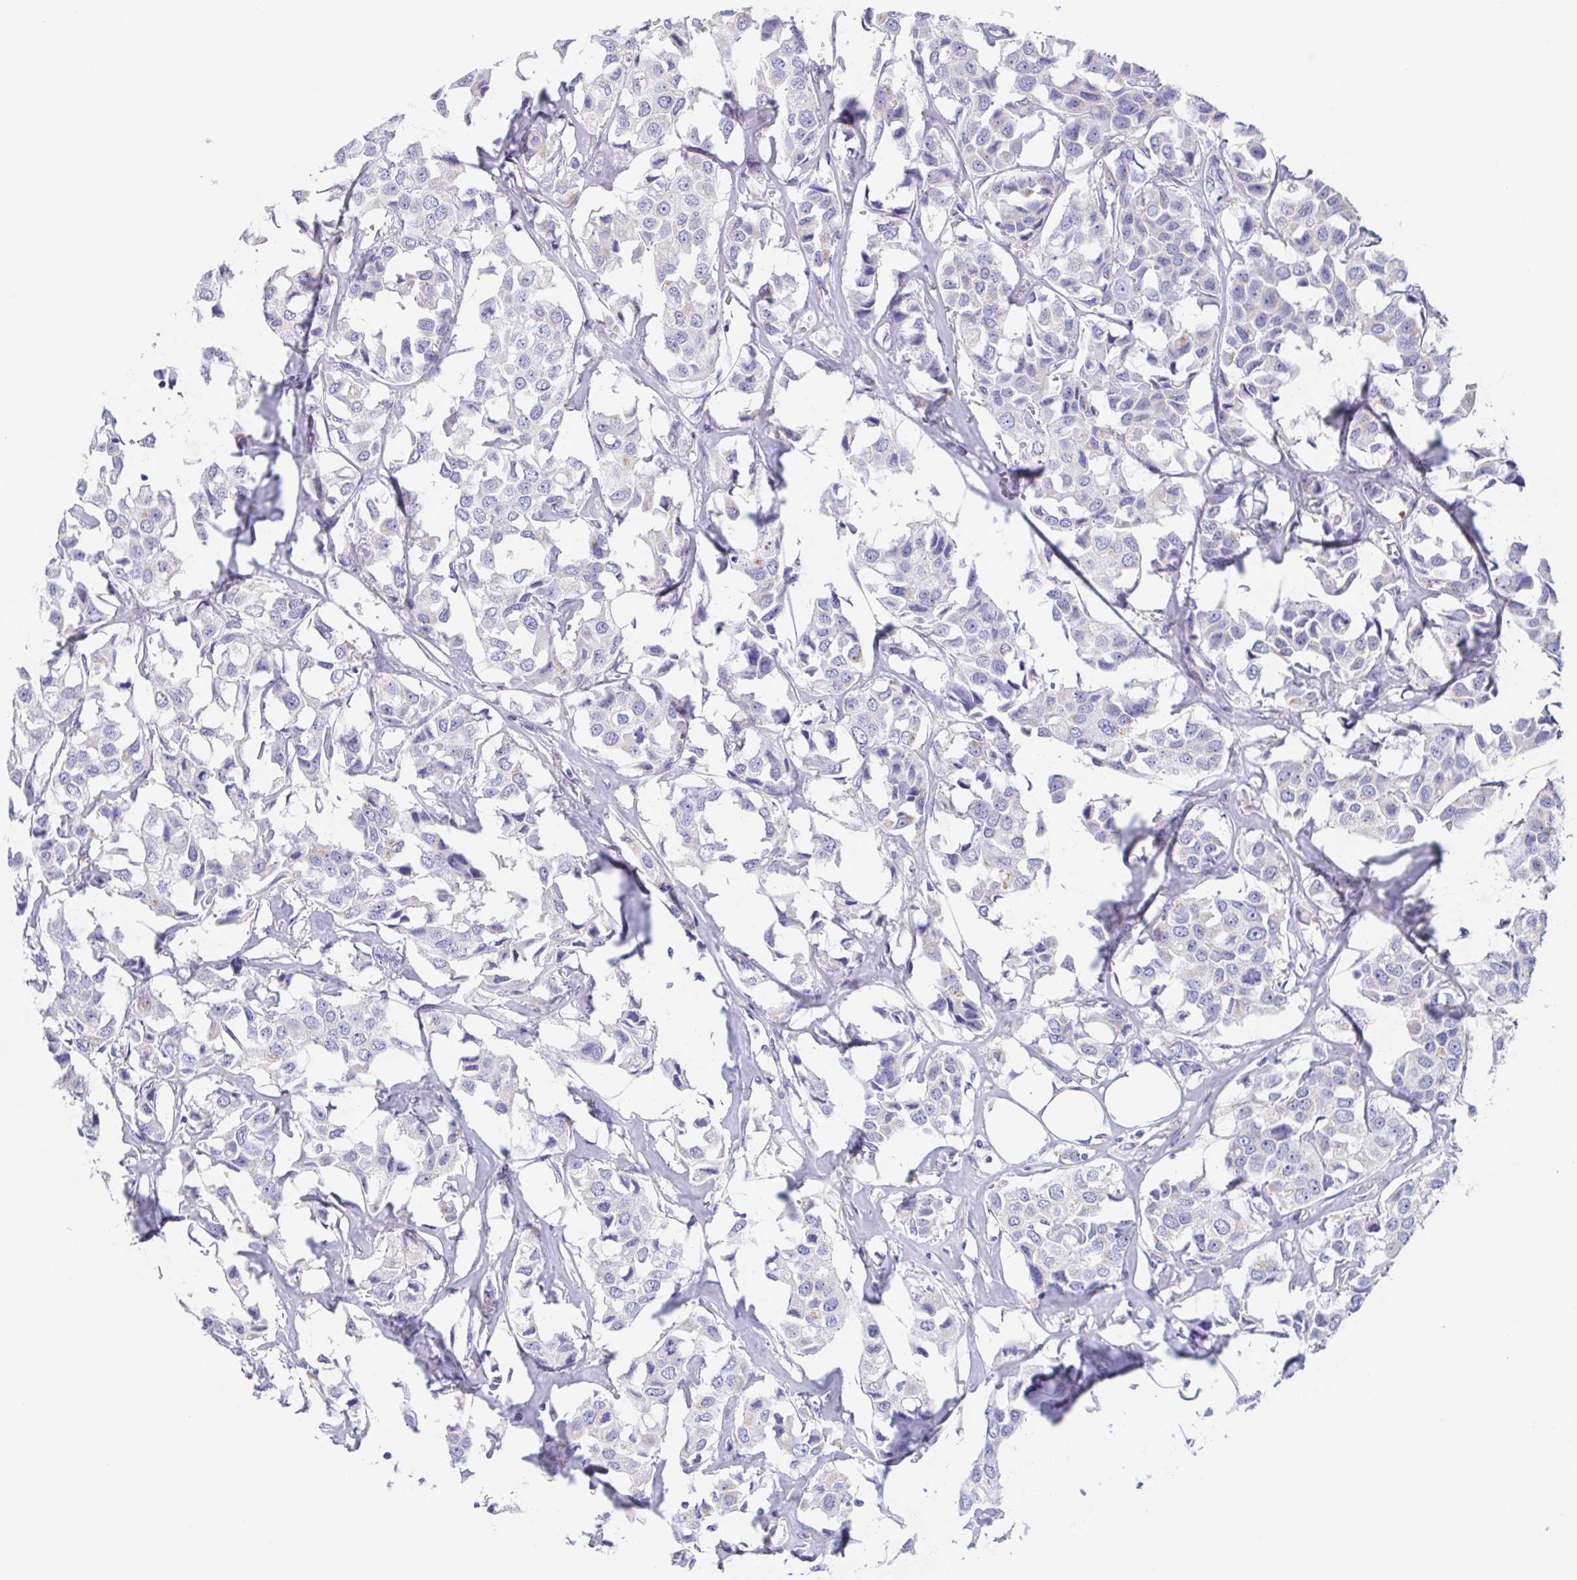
{"staining": {"intensity": "negative", "quantity": "none", "location": "none"}, "tissue": "breast cancer", "cell_type": "Tumor cells", "image_type": "cancer", "snomed": [{"axis": "morphology", "description": "Duct carcinoma"}, {"axis": "topography", "description": "Breast"}], "caption": "High power microscopy histopathology image of an immunohistochemistry image of breast cancer, revealing no significant expression in tumor cells.", "gene": "SCG3", "patient": {"sex": "female", "age": 80}}